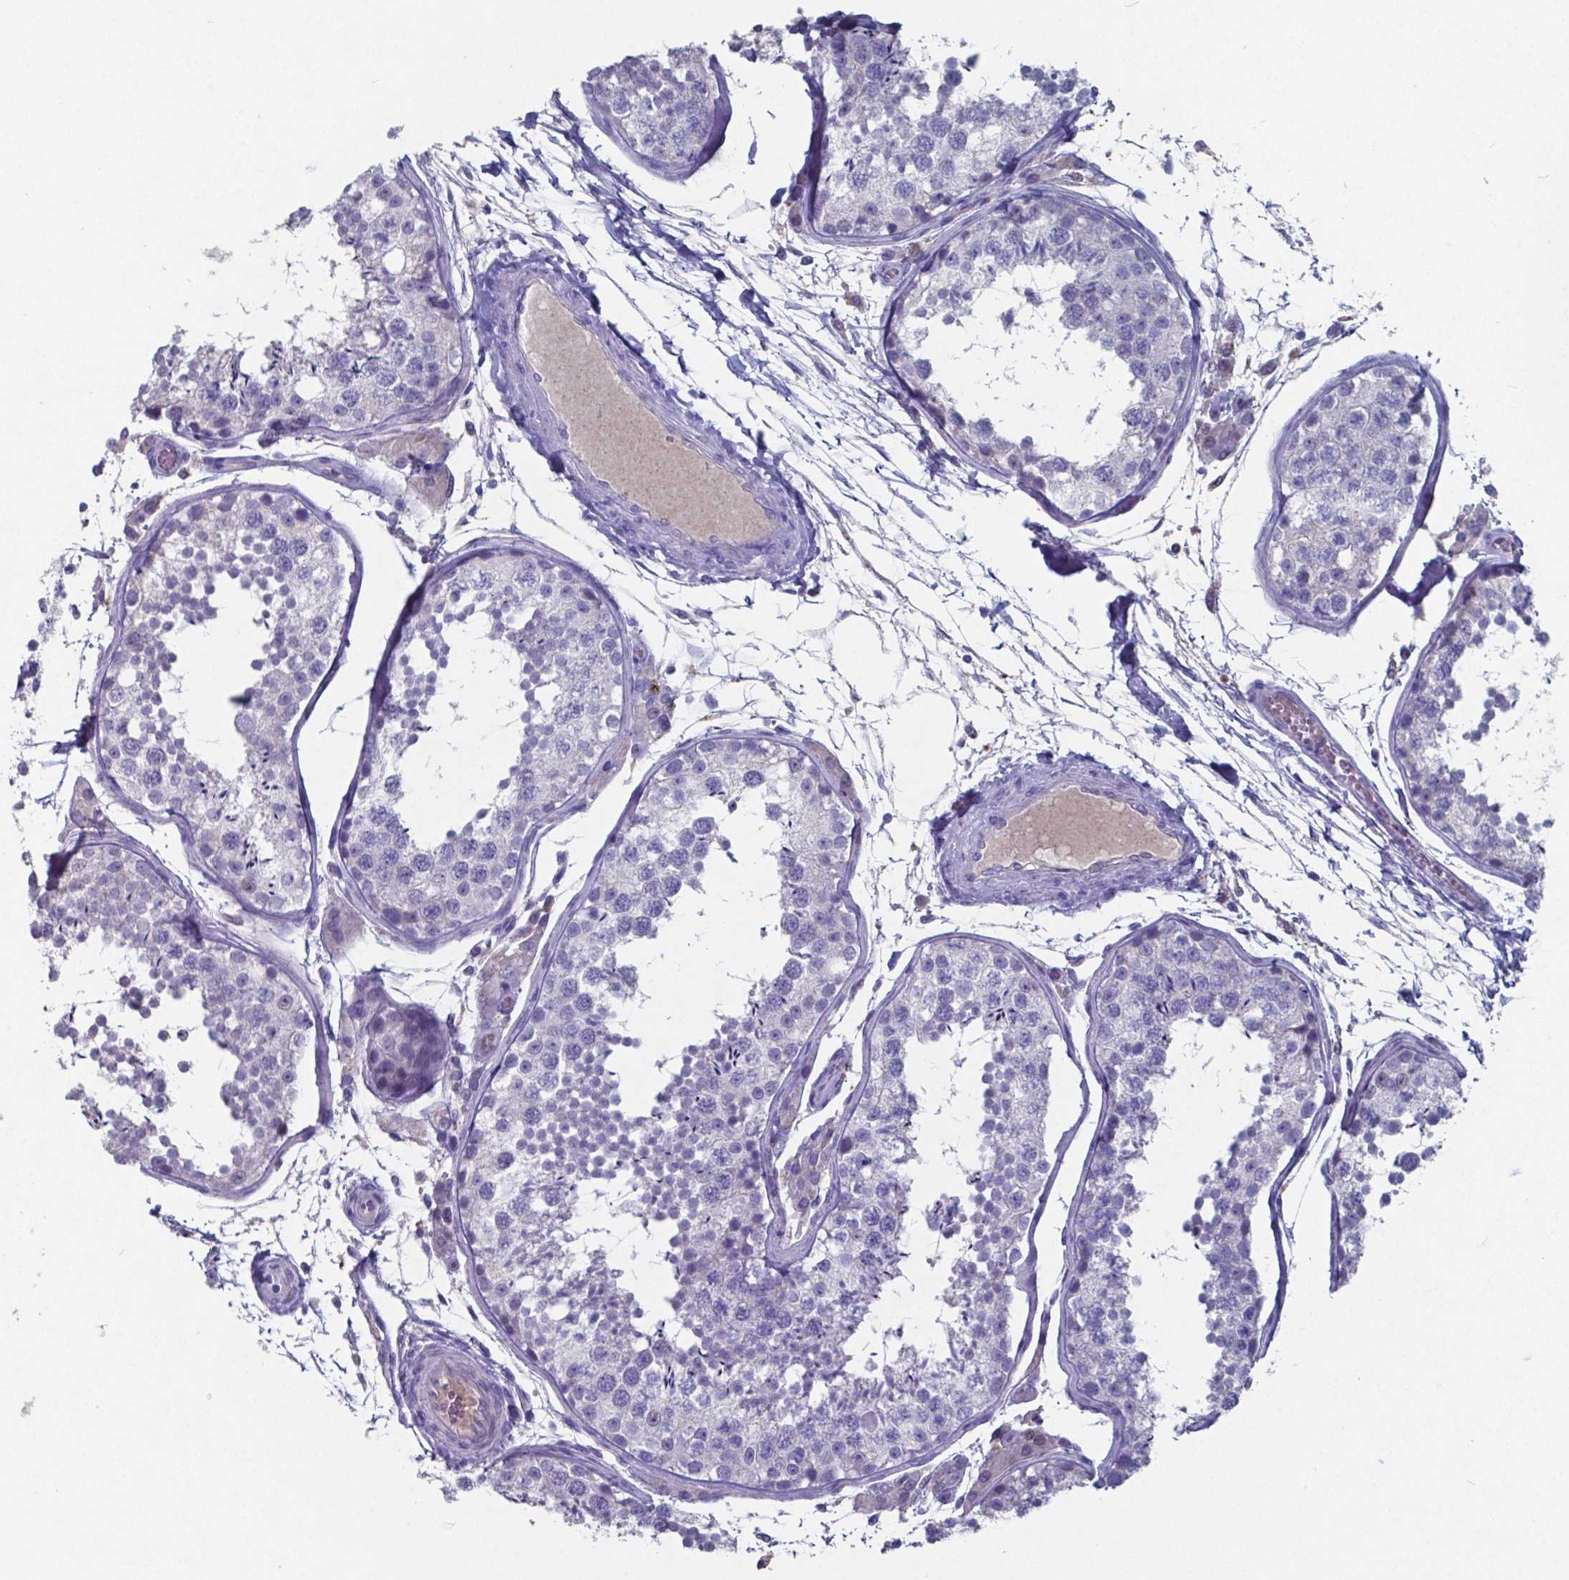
{"staining": {"intensity": "negative", "quantity": "none", "location": "none"}, "tissue": "testis", "cell_type": "Cells in seminiferous ducts", "image_type": "normal", "snomed": [{"axis": "morphology", "description": "Normal tissue, NOS"}, {"axis": "topography", "description": "Testis"}], "caption": "Immunohistochemistry histopathology image of benign human testis stained for a protein (brown), which displays no staining in cells in seminiferous ducts.", "gene": "TTR", "patient": {"sex": "male", "age": 29}}